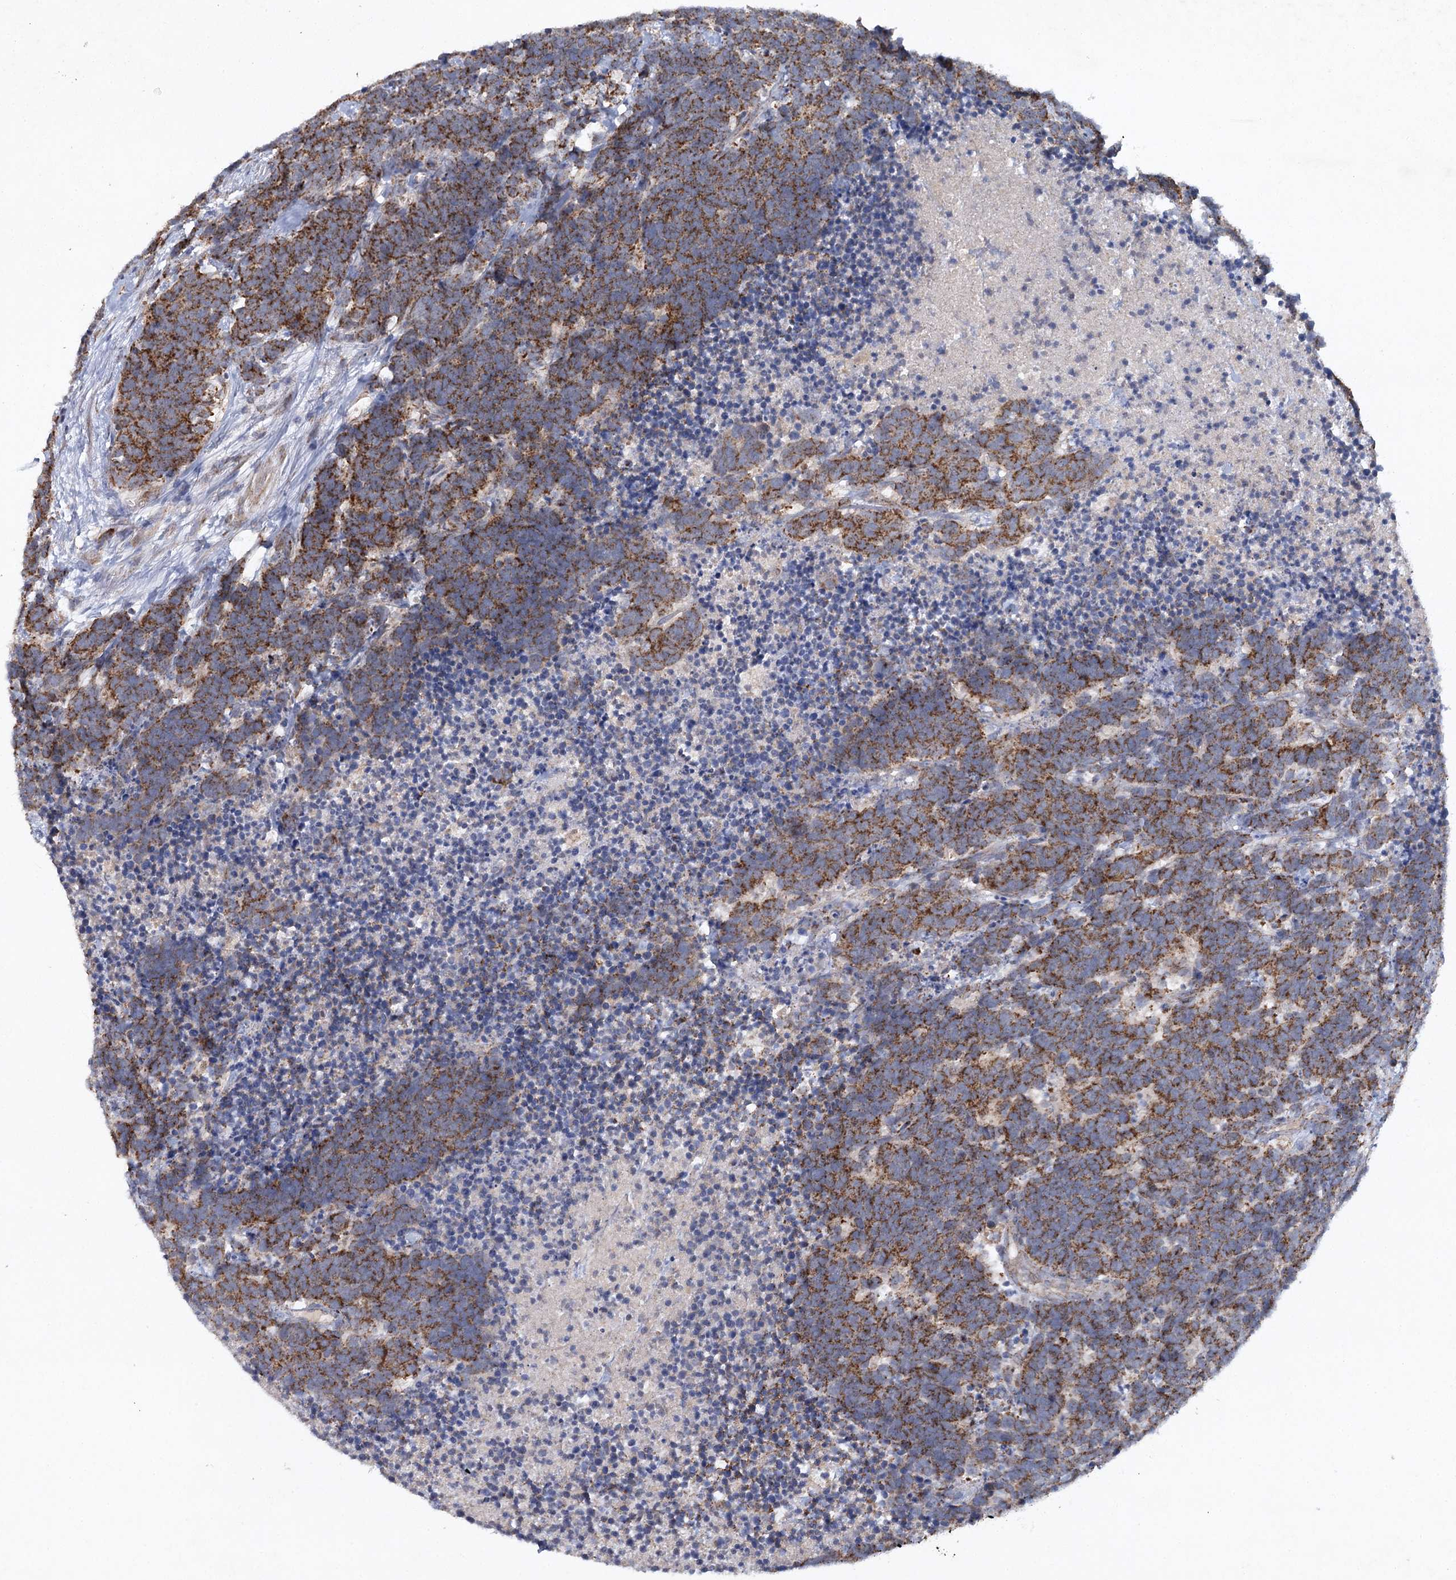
{"staining": {"intensity": "strong", "quantity": ">75%", "location": "cytoplasmic/membranous"}, "tissue": "carcinoid", "cell_type": "Tumor cells", "image_type": "cancer", "snomed": [{"axis": "morphology", "description": "Carcinoma, NOS"}, {"axis": "morphology", "description": "Carcinoid, malignant, NOS"}, {"axis": "topography", "description": "Urinary bladder"}], "caption": "This is an image of immunohistochemistry staining of carcinoid, which shows strong expression in the cytoplasmic/membranous of tumor cells.", "gene": "MRPL44", "patient": {"sex": "male", "age": 57}}